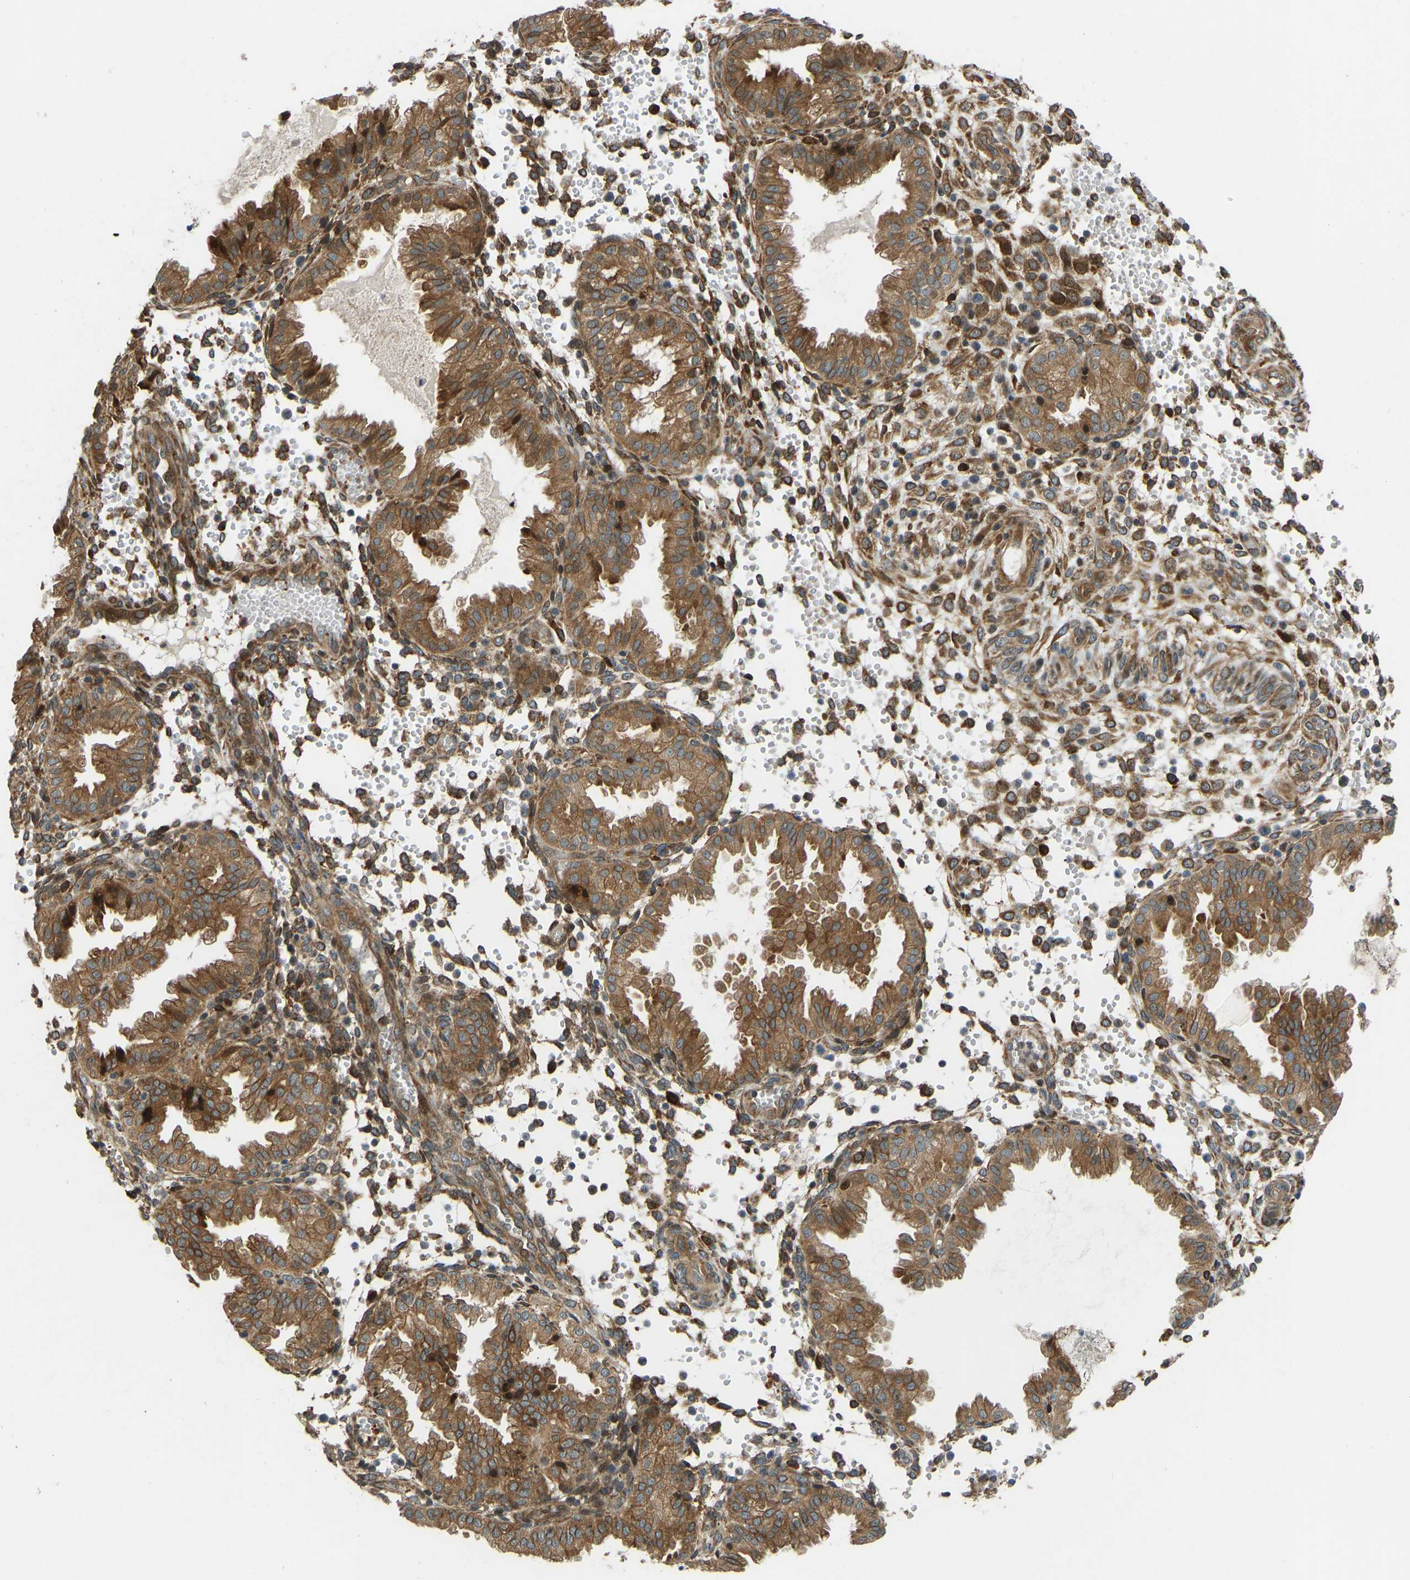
{"staining": {"intensity": "strong", "quantity": ">75%", "location": "cytoplasmic/membranous"}, "tissue": "endometrium", "cell_type": "Cells in endometrial stroma", "image_type": "normal", "snomed": [{"axis": "morphology", "description": "Normal tissue, NOS"}, {"axis": "topography", "description": "Endometrium"}], "caption": "Unremarkable endometrium demonstrates strong cytoplasmic/membranous staining in approximately >75% of cells in endometrial stroma, visualized by immunohistochemistry.", "gene": "OS9", "patient": {"sex": "female", "age": 33}}